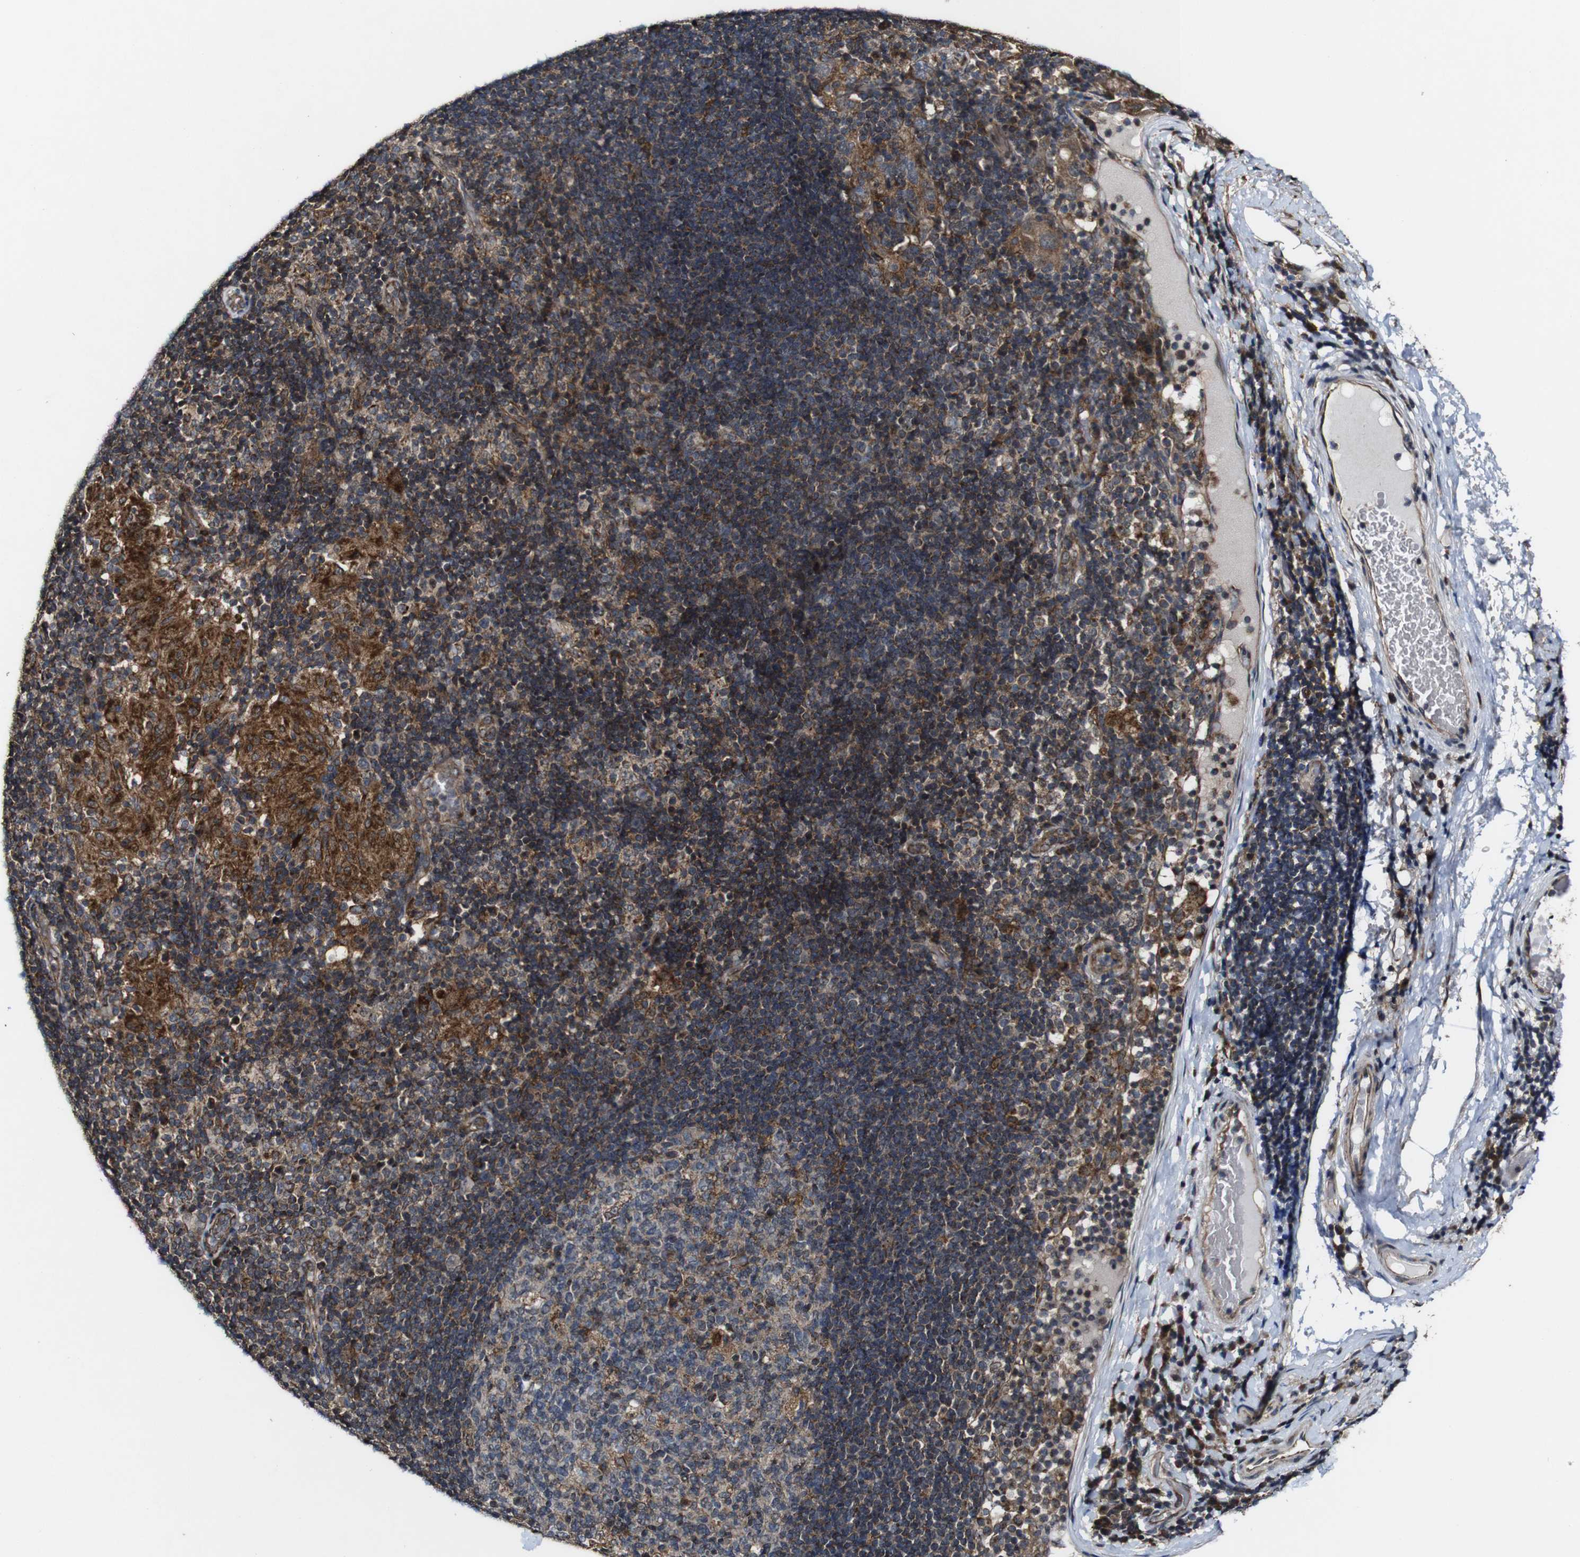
{"staining": {"intensity": "strong", "quantity": ">75%", "location": "cytoplasmic/membranous"}, "tissue": "adipose tissue", "cell_type": "Adipocytes", "image_type": "normal", "snomed": [{"axis": "morphology", "description": "Normal tissue, NOS"}, {"axis": "morphology", "description": "Adenocarcinoma, NOS"}, {"axis": "topography", "description": "Esophagus"}], "caption": "Brown immunohistochemical staining in normal human adipose tissue reveals strong cytoplasmic/membranous expression in approximately >75% of adipocytes. The protein of interest is stained brown, and the nuclei are stained in blue (DAB IHC with brightfield microscopy, high magnification).", "gene": "BTN3A3", "patient": {"sex": "male", "age": 62}}